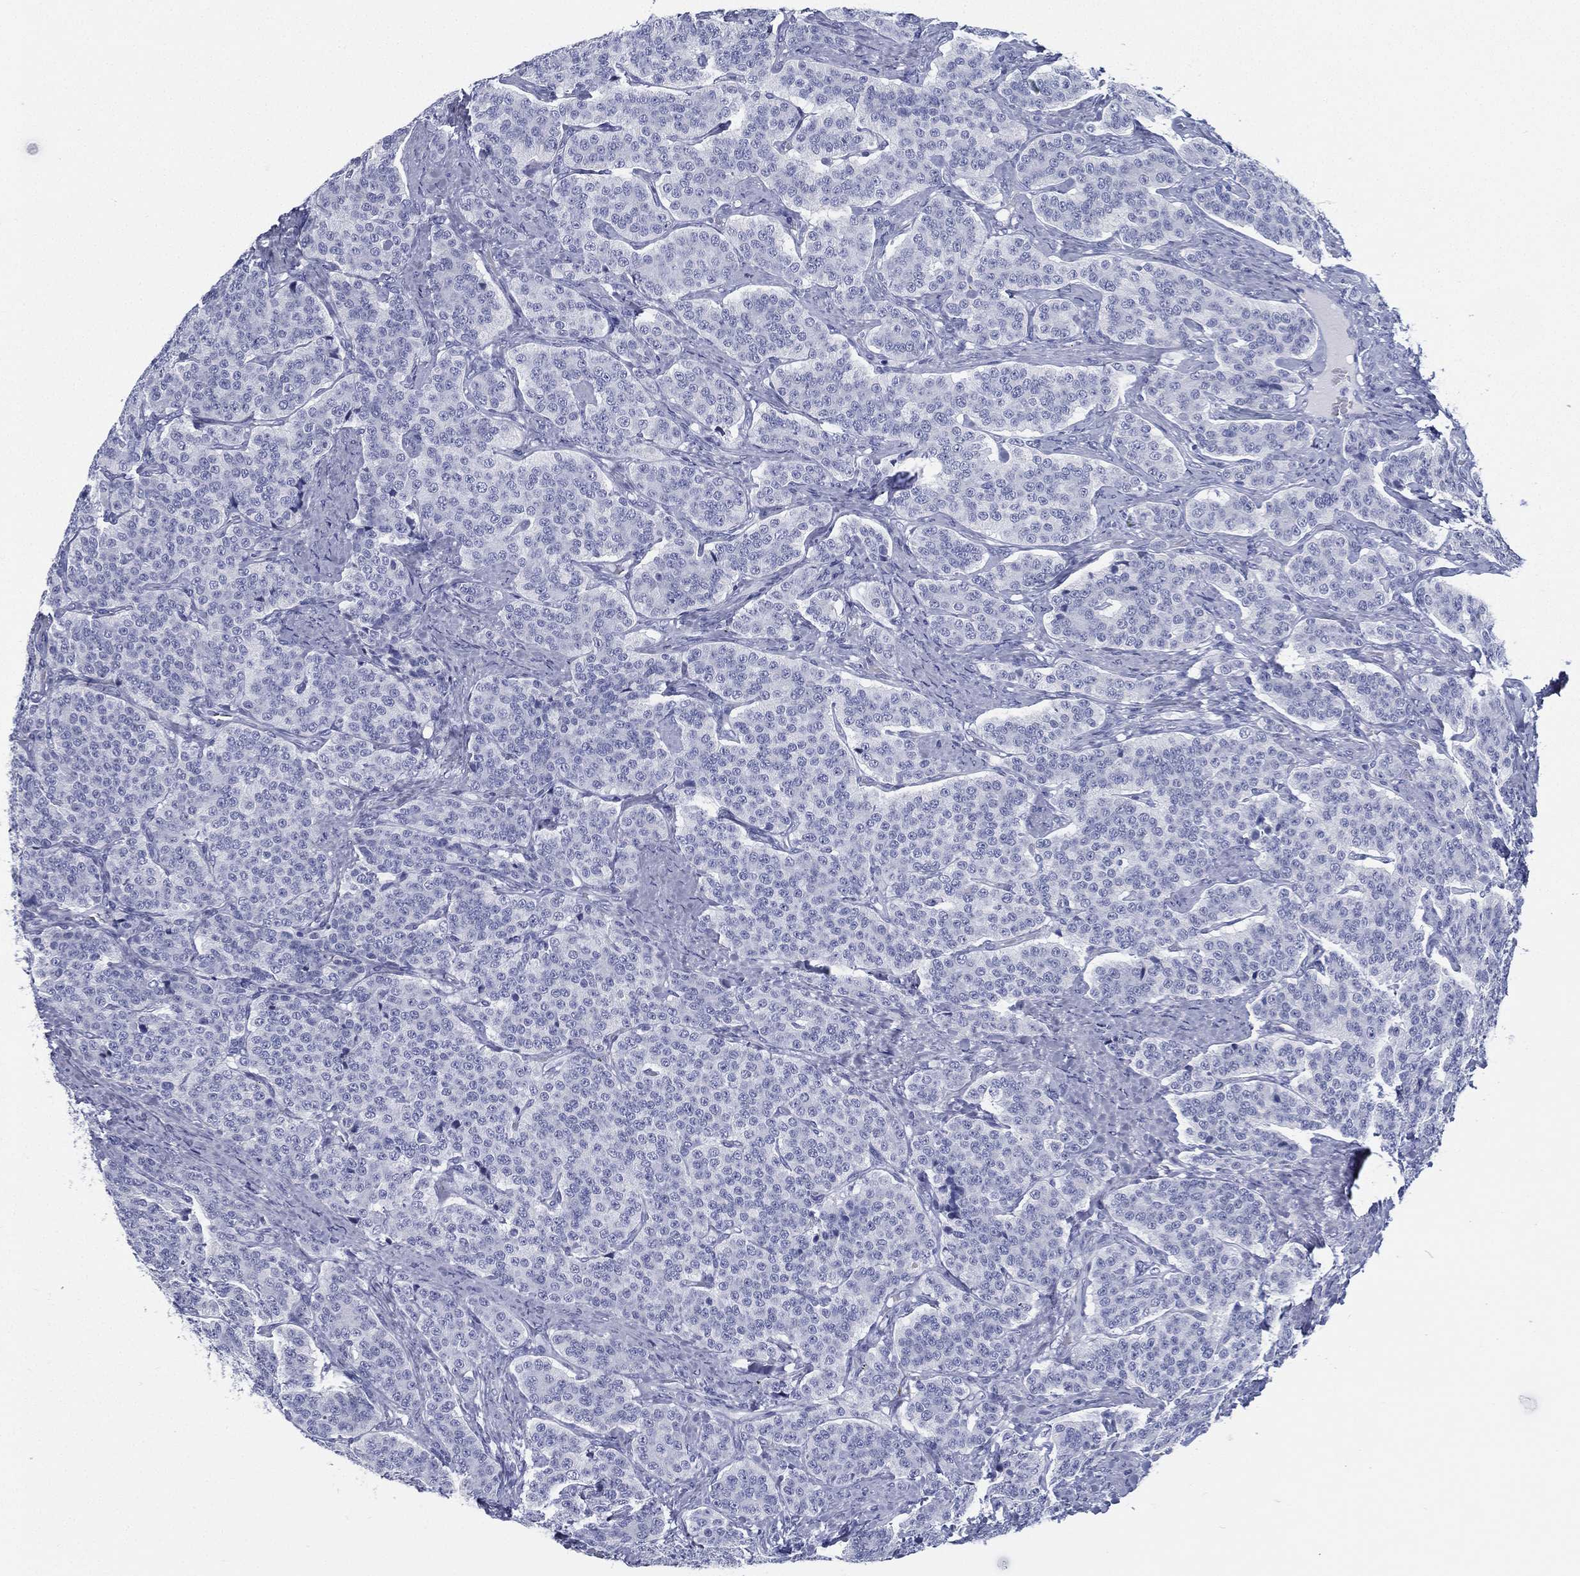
{"staining": {"intensity": "negative", "quantity": "none", "location": "none"}, "tissue": "carcinoid", "cell_type": "Tumor cells", "image_type": "cancer", "snomed": [{"axis": "morphology", "description": "Carcinoid, malignant, NOS"}, {"axis": "topography", "description": "Small intestine"}], "caption": "Immunohistochemical staining of human carcinoid (malignant) shows no significant positivity in tumor cells.", "gene": "RSPH4A", "patient": {"sex": "female", "age": 58}}